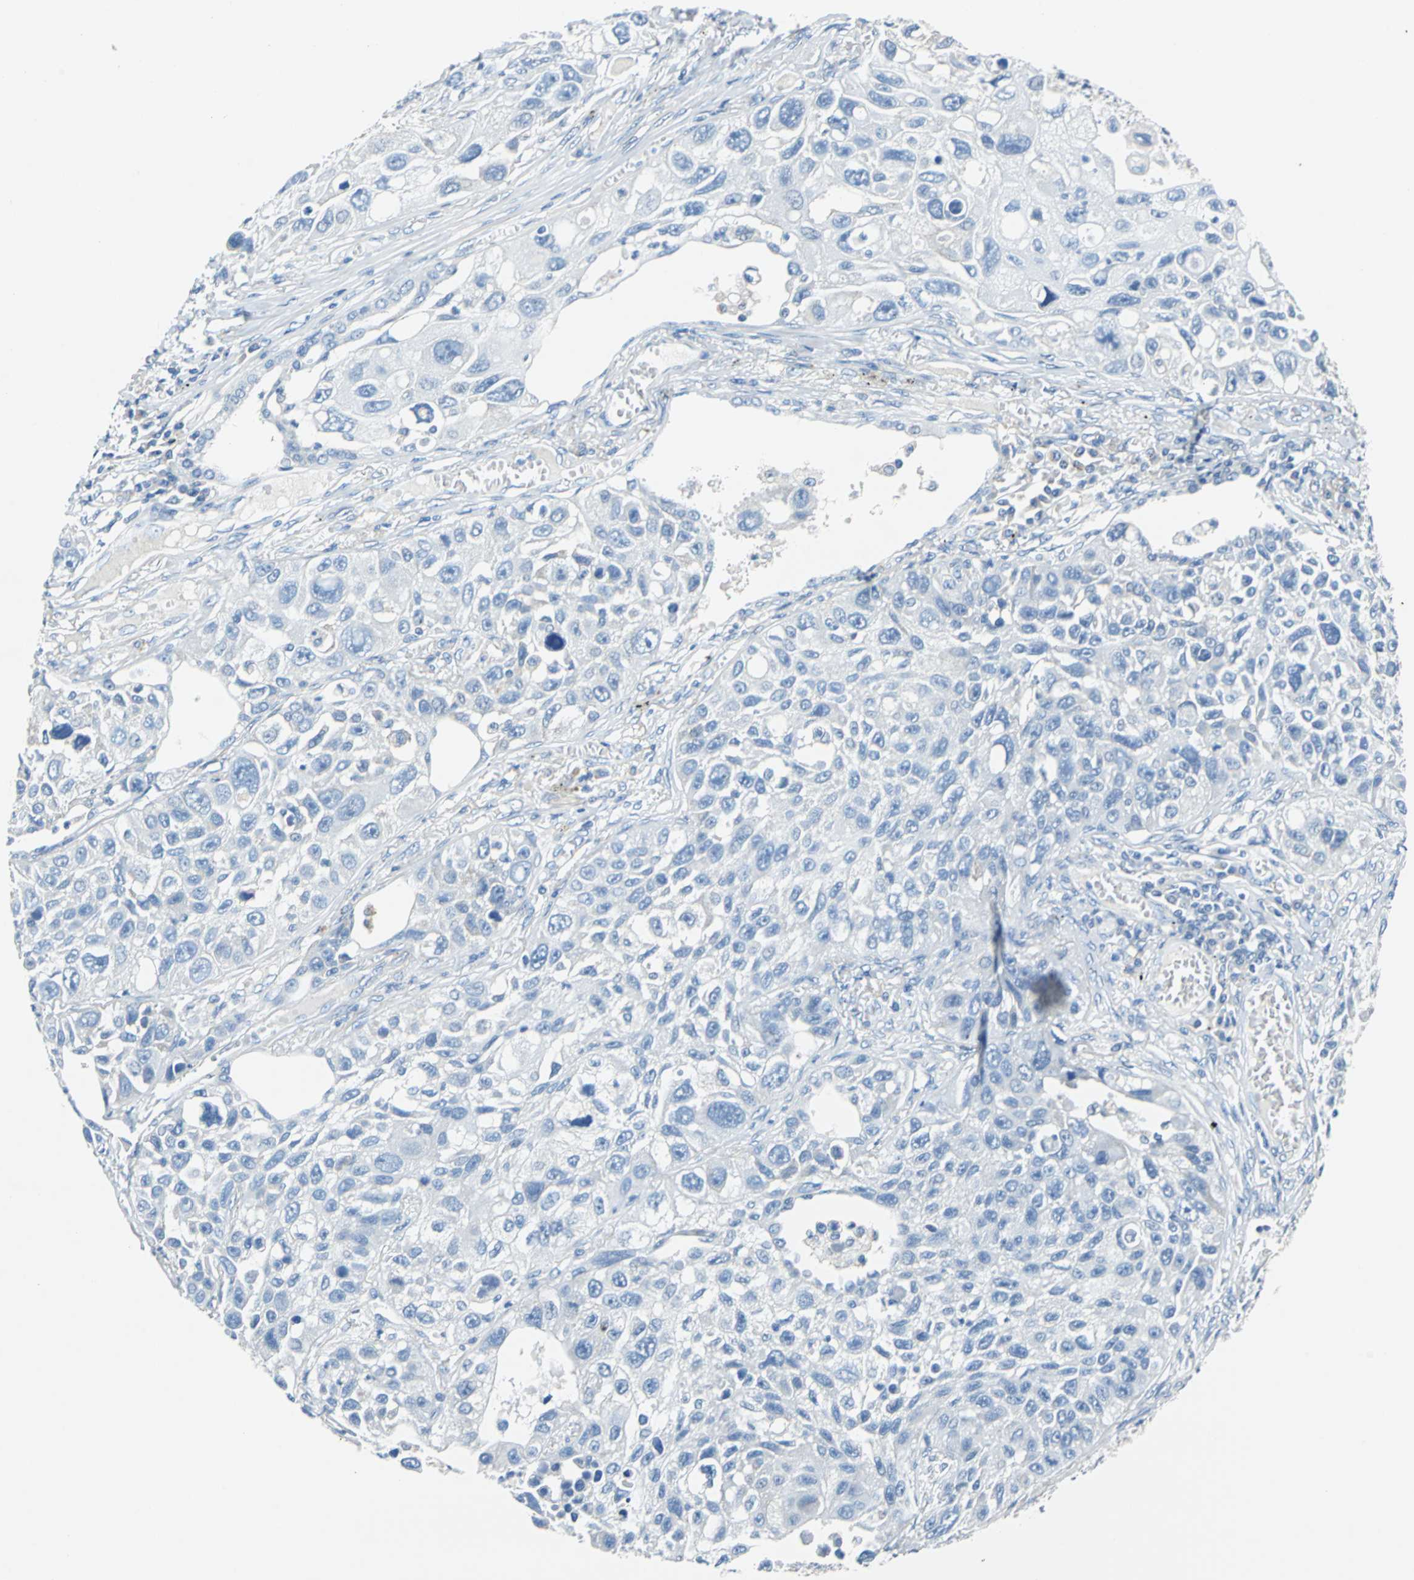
{"staining": {"intensity": "negative", "quantity": "none", "location": "none"}, "tissue": "lung cancer", "cell_type": "Tumor cells", "image_type": "cancer", "snomed": [{"axis": "morphology", "description": "Squamous cell carcinoma, NOS"}, {"axis": "topography", "description": "Lung"}], "caption": "Tumor cells are negative for protein expression in human lung cancer. Nuclei are stained in blue.", "gene": "TEX264", "patient": {"sex": "male", "age": 71}}